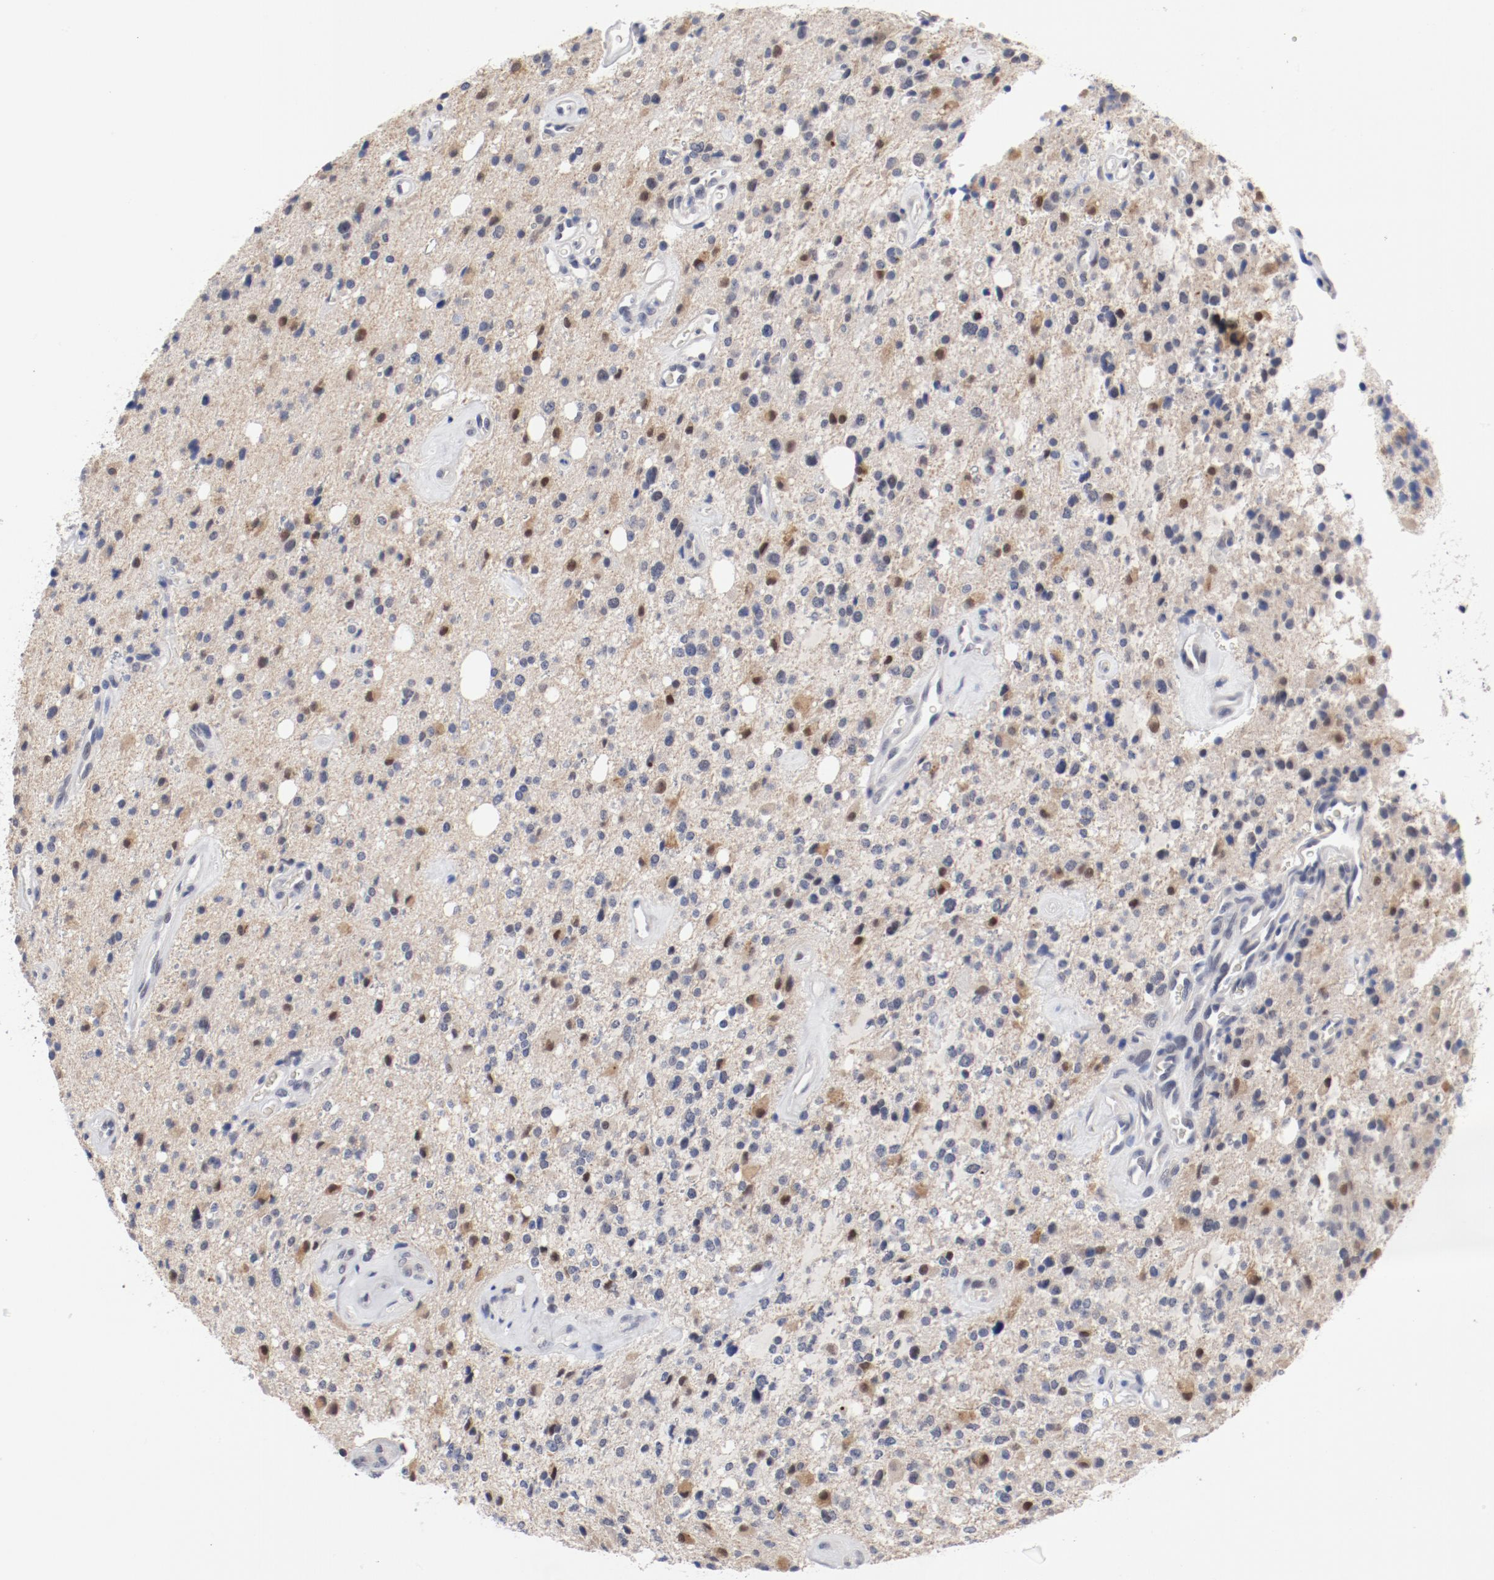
{"staining": {"intensity": "strong", "quantity": "<25%", "location": "cytoplasmic/membranous"}, "tissue": "glioma", "cell_type": "Tumor cells", "image_type": "cancer", "snomed": [{"axis": "morphology", "description": "Glioma, malignant, High grade"}, {"axis": "topography", "description": "Brain"}], "caption": "This is a micrograph of IHC staining of glioma, which shows strong positivity in the cytoplasmic/membranous of tumor cells.", "gene": "ANKLE2", "patient": {"sex": "male", "age": 47}}